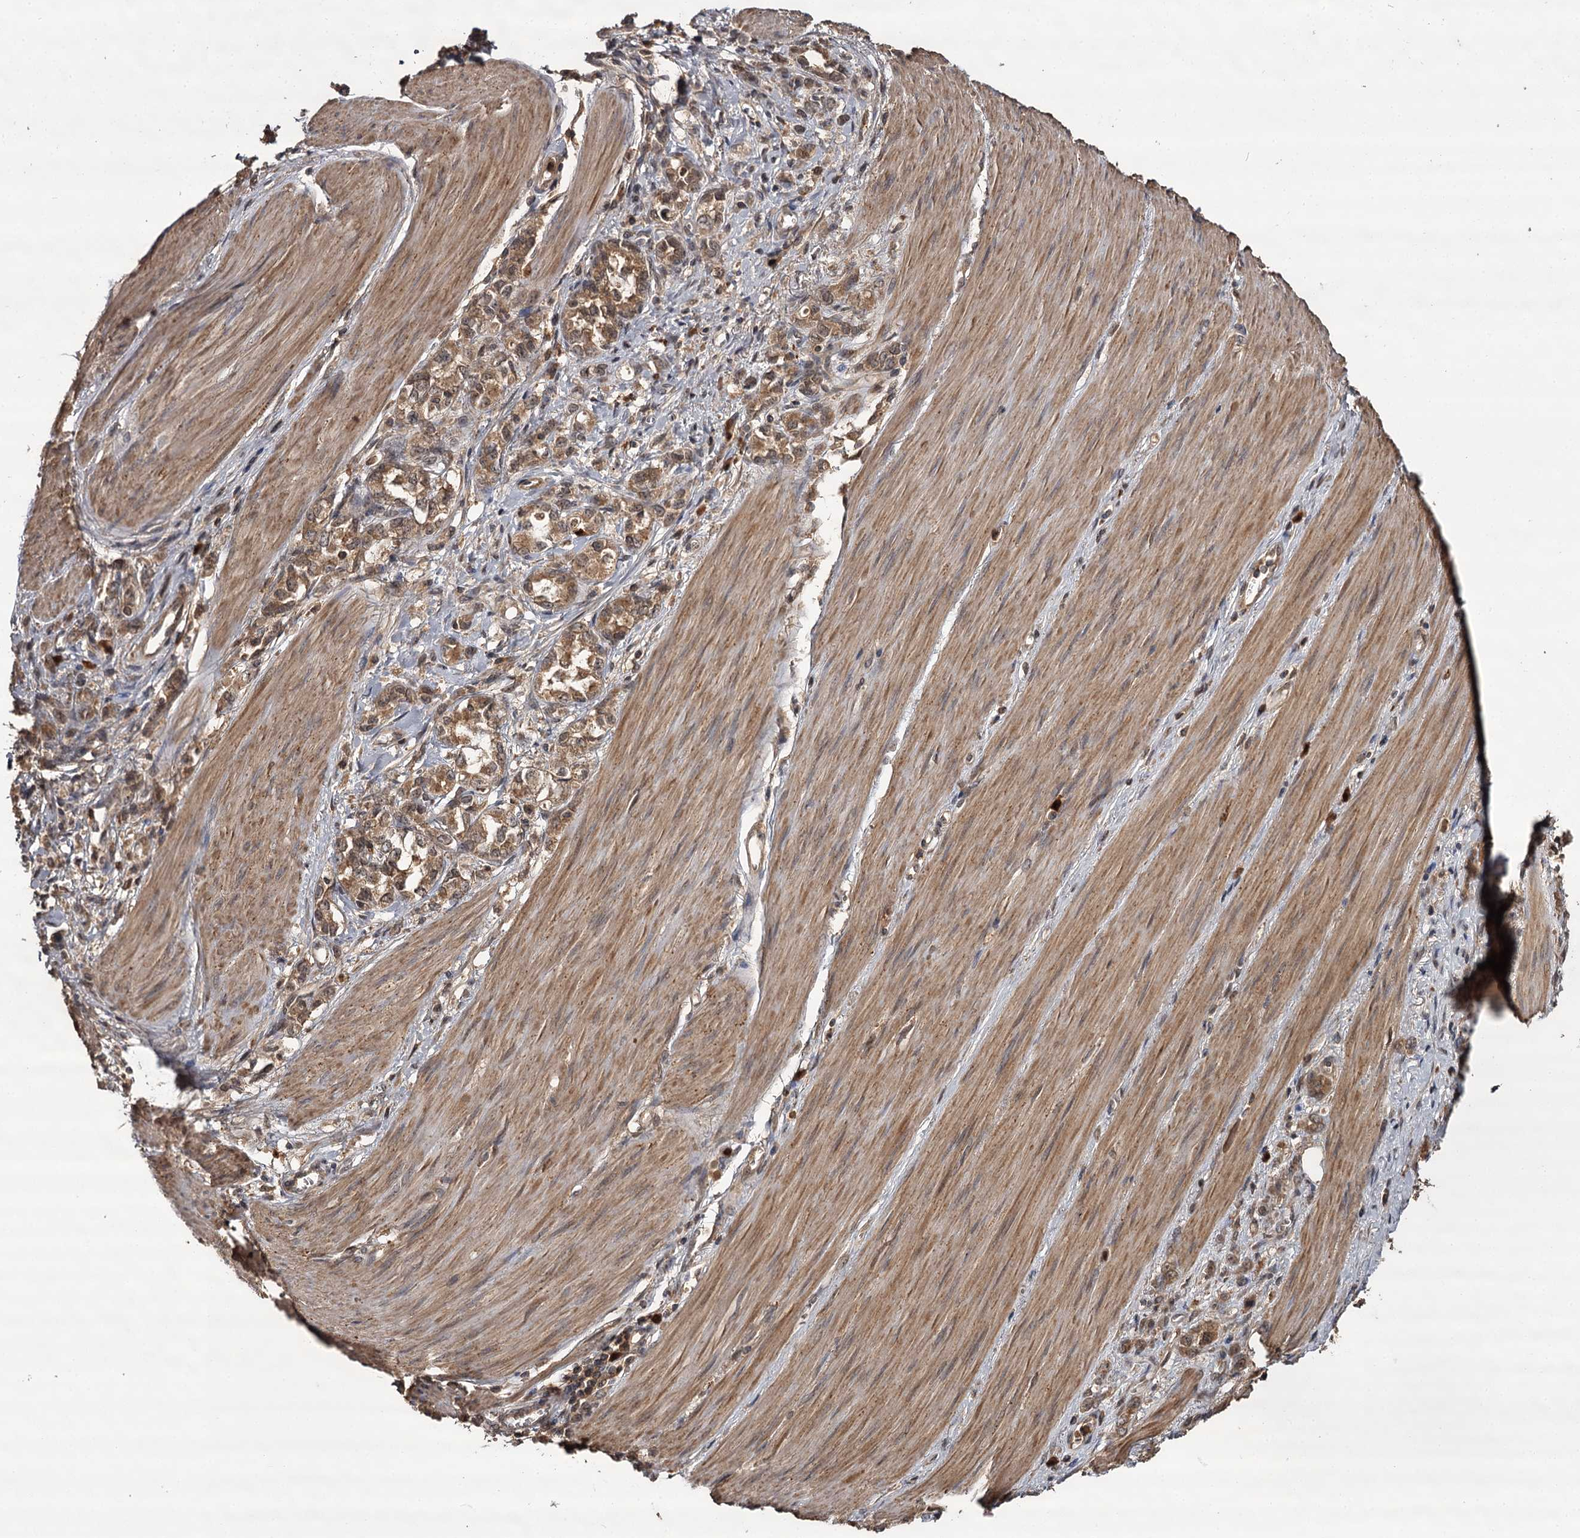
{"staining": {"intensity": "moderate", "quantity": ">75%", "location": "cytoplasmic/membranous"}, "tissue": "stomach cancer", "cell_type": "Tumor cells", "image_type": "cancer", "snomed": [{"axis": "morphology", "description": "Adenocarcinoma, NOS"}, {"axis": "topography", "description": "Stomach"}], "caption": "A high-resolution image shows immunohistochemistry (IHC) staining of stomach cancer (adenocarcinoma), which demonstrates moderate cytoplasmic/membranous positivity in approximately >75% of tumor cells. (IHC, brightfield microscopy, high magnification).", "gene": "TTC12", "patient": {"sex": "female", "age": 76}}